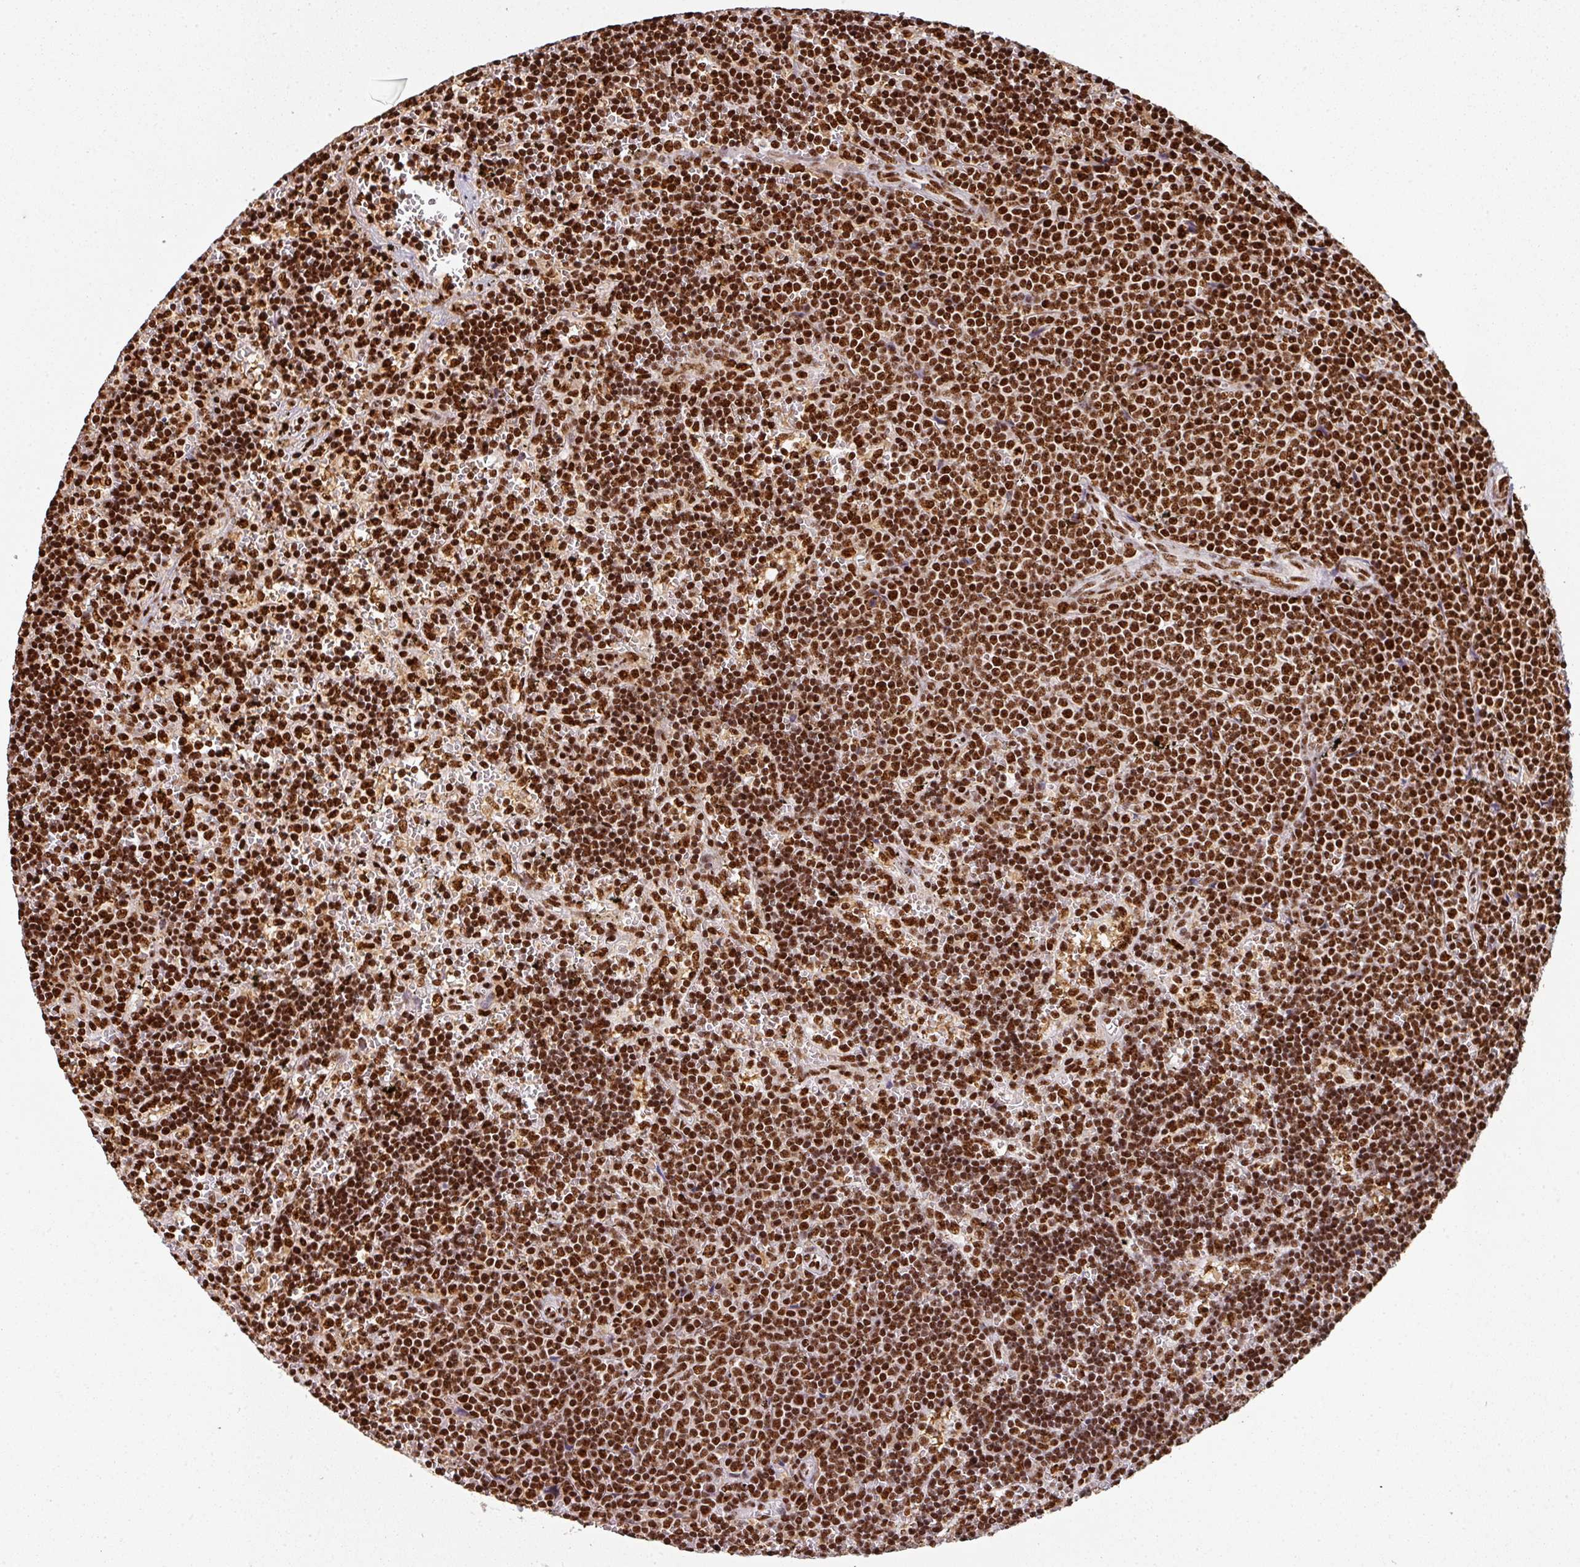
{"staining": {"intensity": "strong", "quantity": ">75%", "location": "nuclear"}, "tissue": "lymphoma", "cell_type": "Tumor cells", "image_type": "cancer", "snomed": [{"axis": "morphology", "description": "Malignant lymphoma, non-Hodgkin's type, Low grade"}, {"axis": "topography", "description": "Spleen"}], "caption": "Tumor cells show high levels of strong nuclear positivity in about >75% of cells in lymphoma.", "gene": "SIK3", "patient": {"sex": "male", "age": 60}}